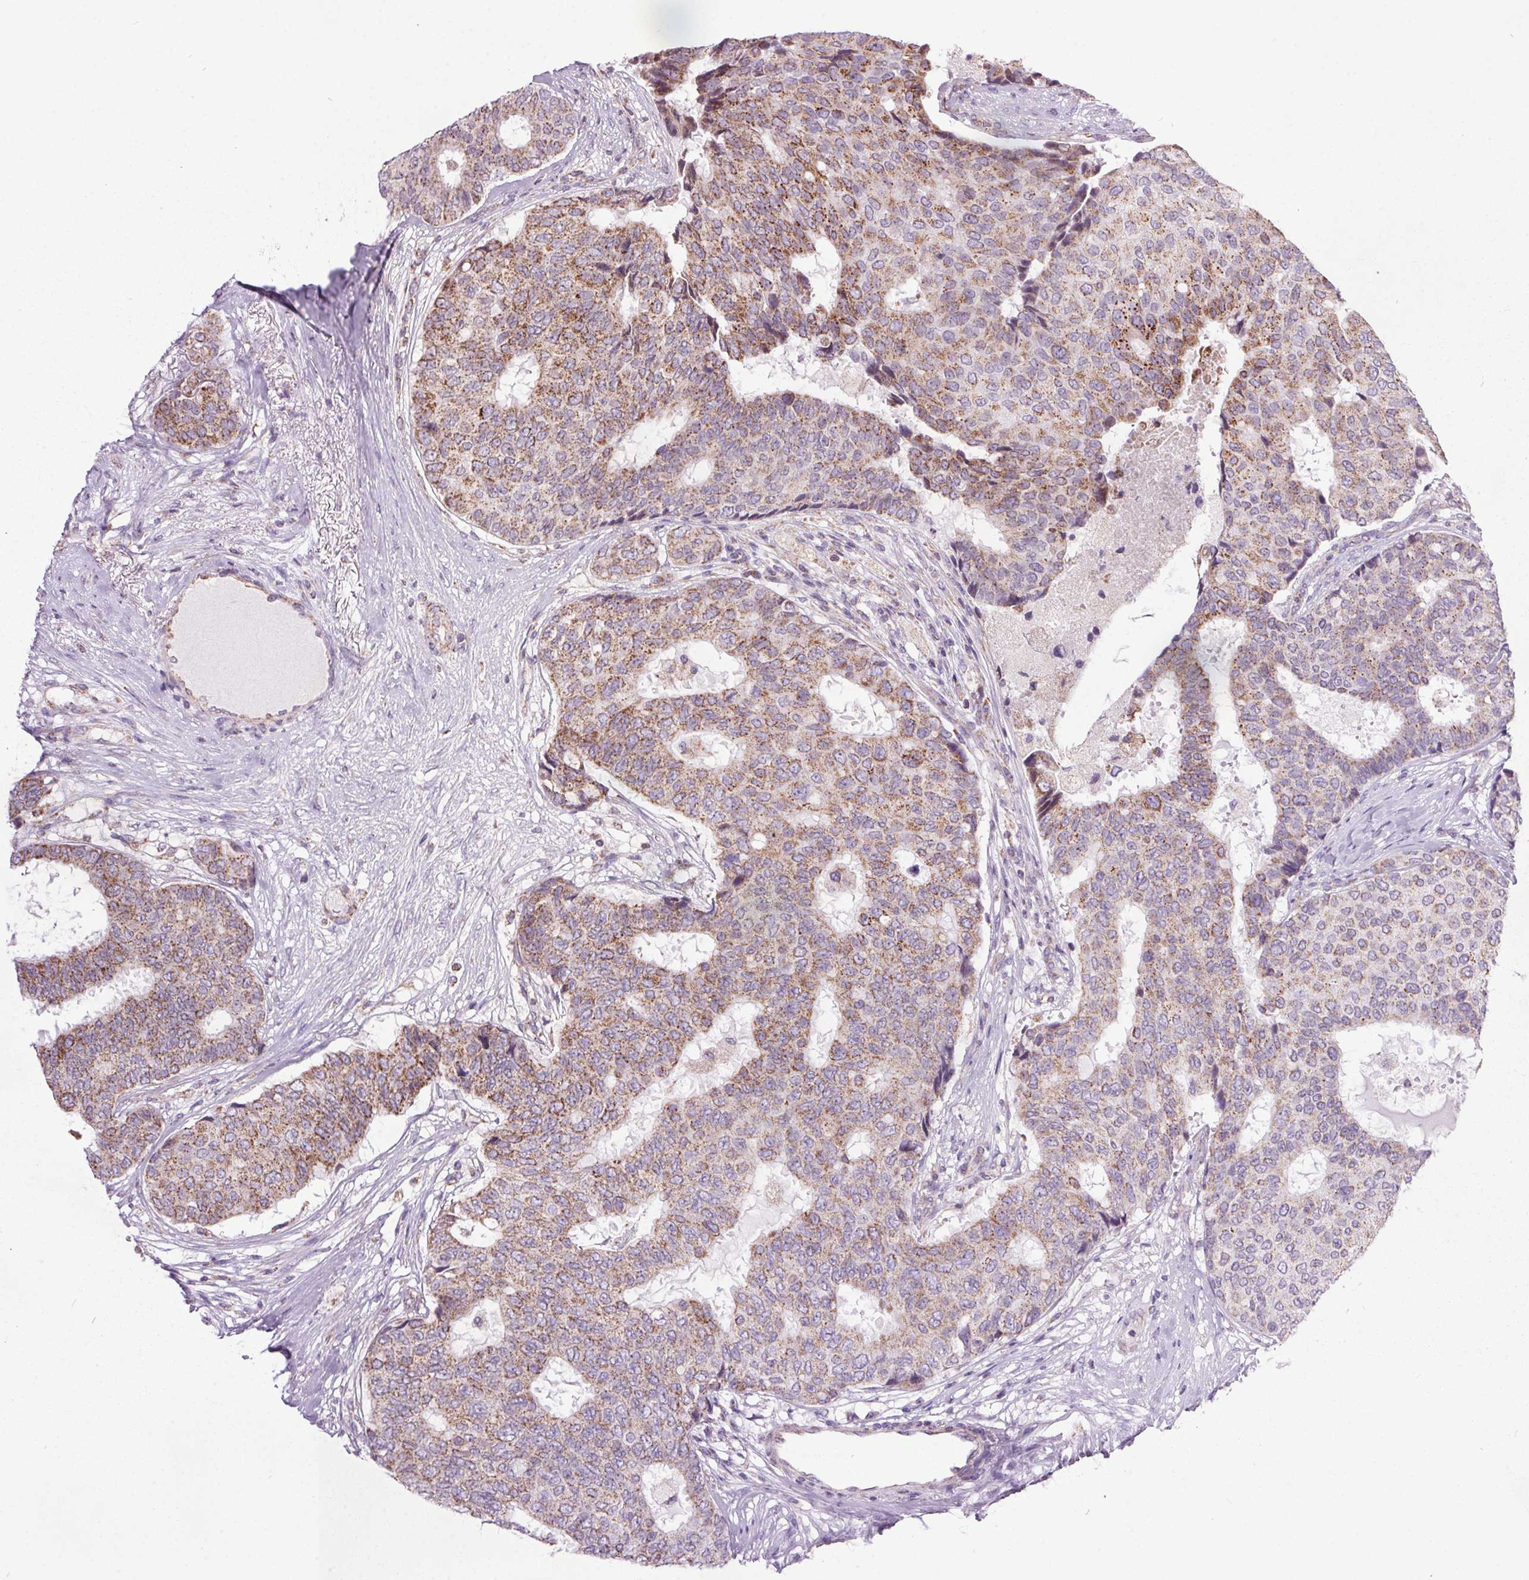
{"staining": {"intensity": "moderate", "quantity": "25%-75%", "location": "cytoplasmic/membranous"}, "tissue": "breast cancer", "cell_type": "Tumor cells", "image_type": "cancer", "snomed": [{"axis": "morphology", "description": "Duct carcinoma"}, {"axis": "topography", "description": "Breast"}], "caption": "Breast cancer (intraductal carcinoma) was stained to show a protein in brown. There is medium levels of moderate cytoplasmic/membranous expression in about 25%-75% of tumor cells. Using DAB (brown) and hematoxylin (blue) stains, captured at high magnification using brightfield microscopy.", "gene": "NDUFS6", "patient": {"sex": "female", "age": 75}}